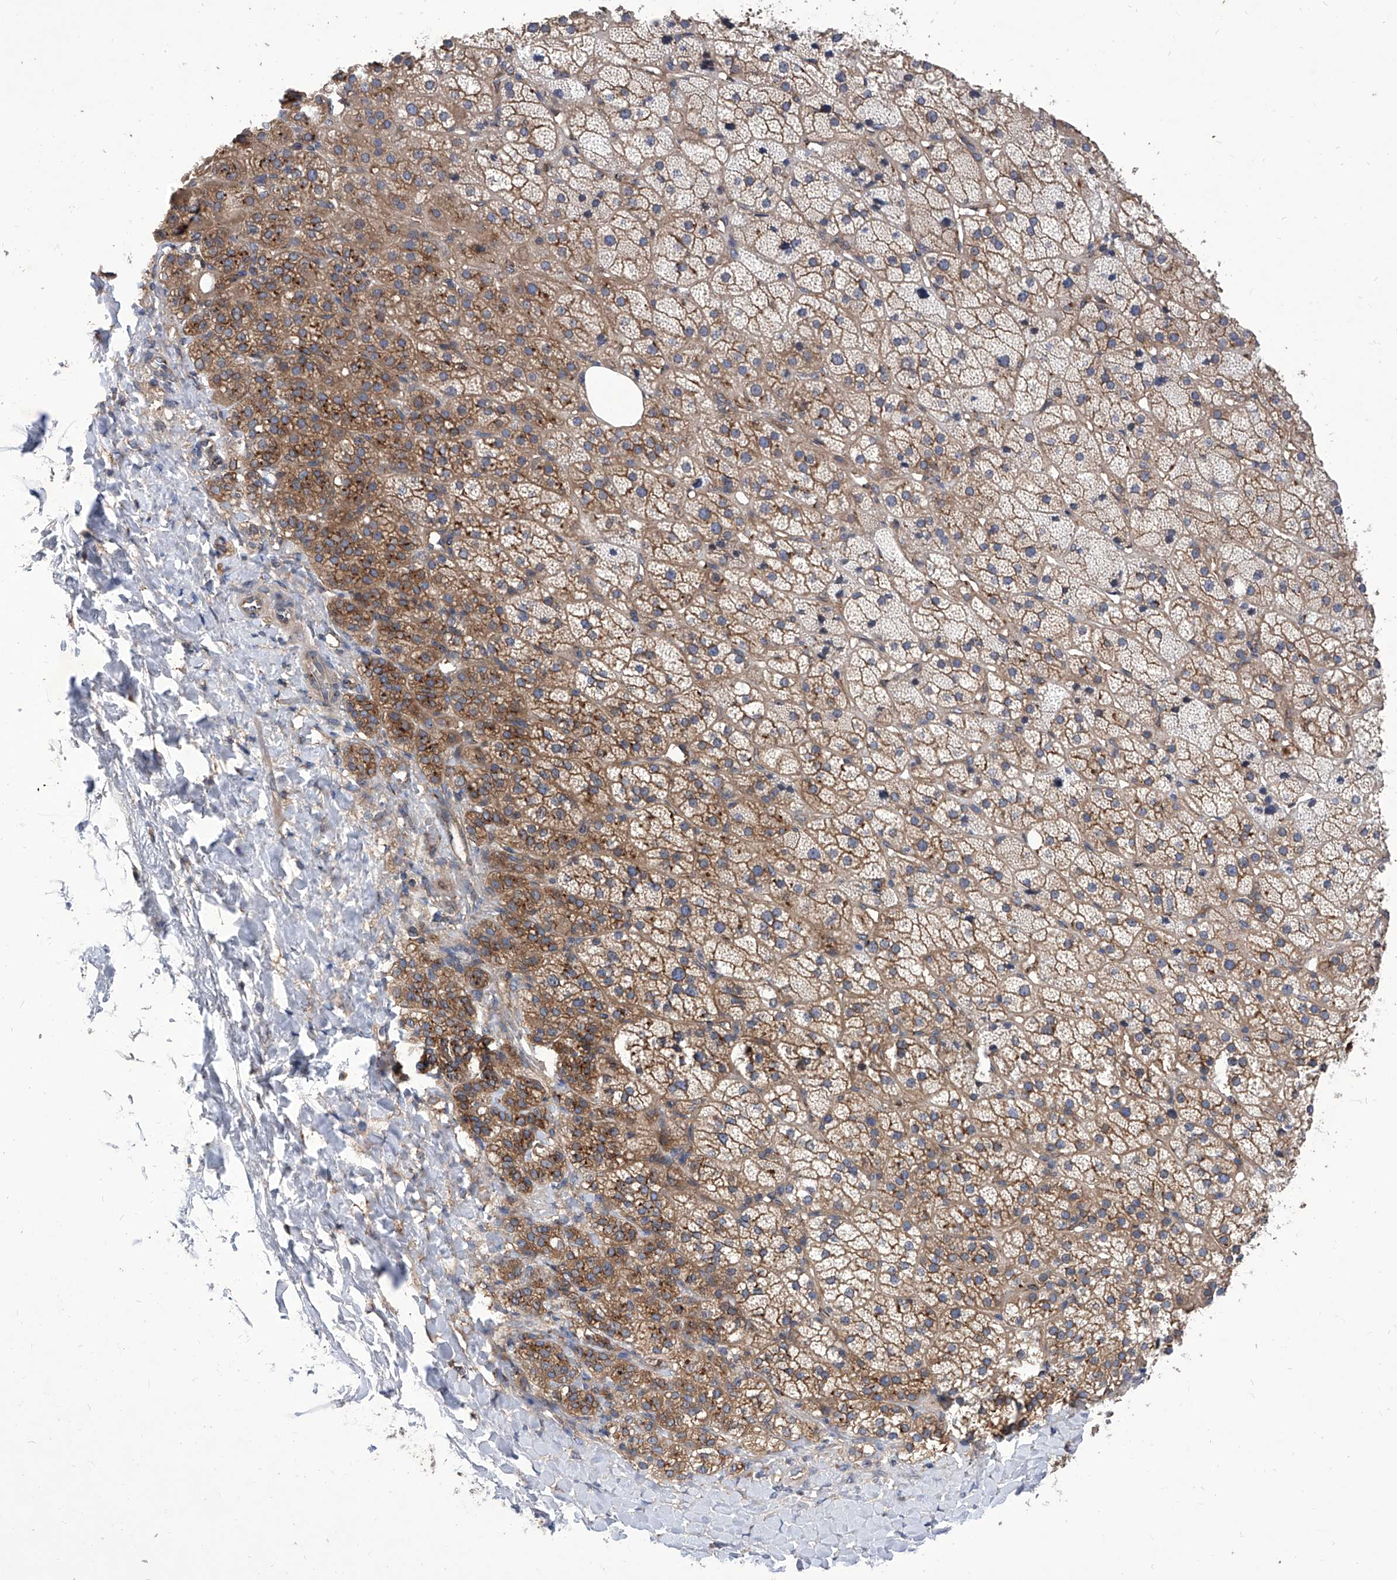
{"staining": {"intensity": "moderate", "quantity": "25%-75%", "location": "cytoplasmic/membranous"}, "tissue": "adrenal gland", "cell_type": "Glandular cells", "image_type": "normal", "snomed": [{"axis": "morphology", "description": "Normal tissue, NOS"}, {"axis": "topography", "description": "Adrenal gland"}], "caption": "High-power microscopy captured an IHC photomicrograph of unremarkable adrenal gland, revealing moderate cytoplasmic/membranous expression in approximately 25%-75% of glandular cells. (DAB = brown stain, brightfield microscopy at high magnification).", "gene": "TJAP1", "patient": {"sex": "female", "age": 57}}